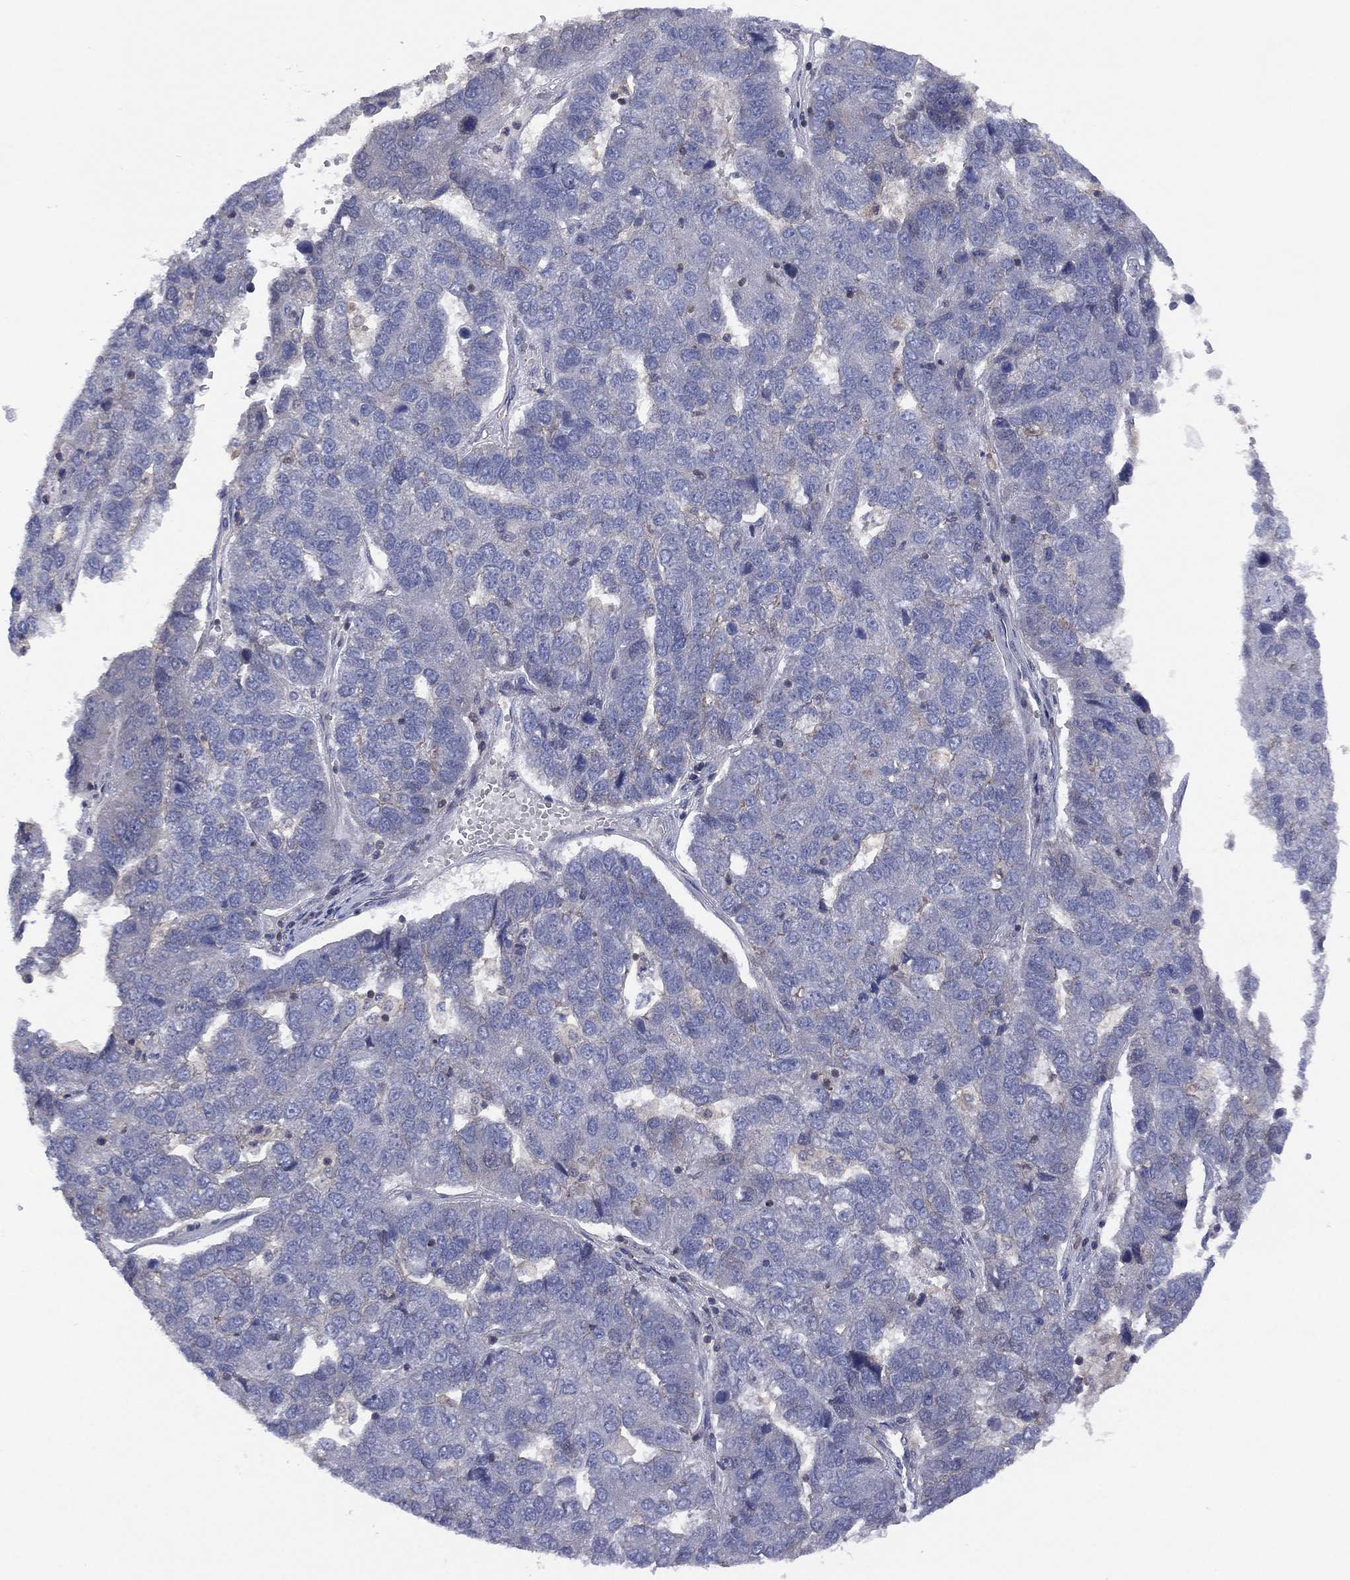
{"staining": {"intensity": "negative", "quantity": "none", "location": "none"}, "tissue": "pancreatic cancer", "cell_type": "Tumor cells", "image_type": "cancer", "snomed": [{"axis": "morphology", "description": "Adenocarcinoma, NOS"}, {"axis": "topography", "description": "Pancreas"}], "caption": "High magnification brightfield microscopy of pancreatic cancer (adenocarcinoma) stained with DAB (brown) and counterstained with hematoxylin (blue): tumor cells show no significant expression.", "gene": "DOCK8", "patient": {"sex": "female", "age": 61}}